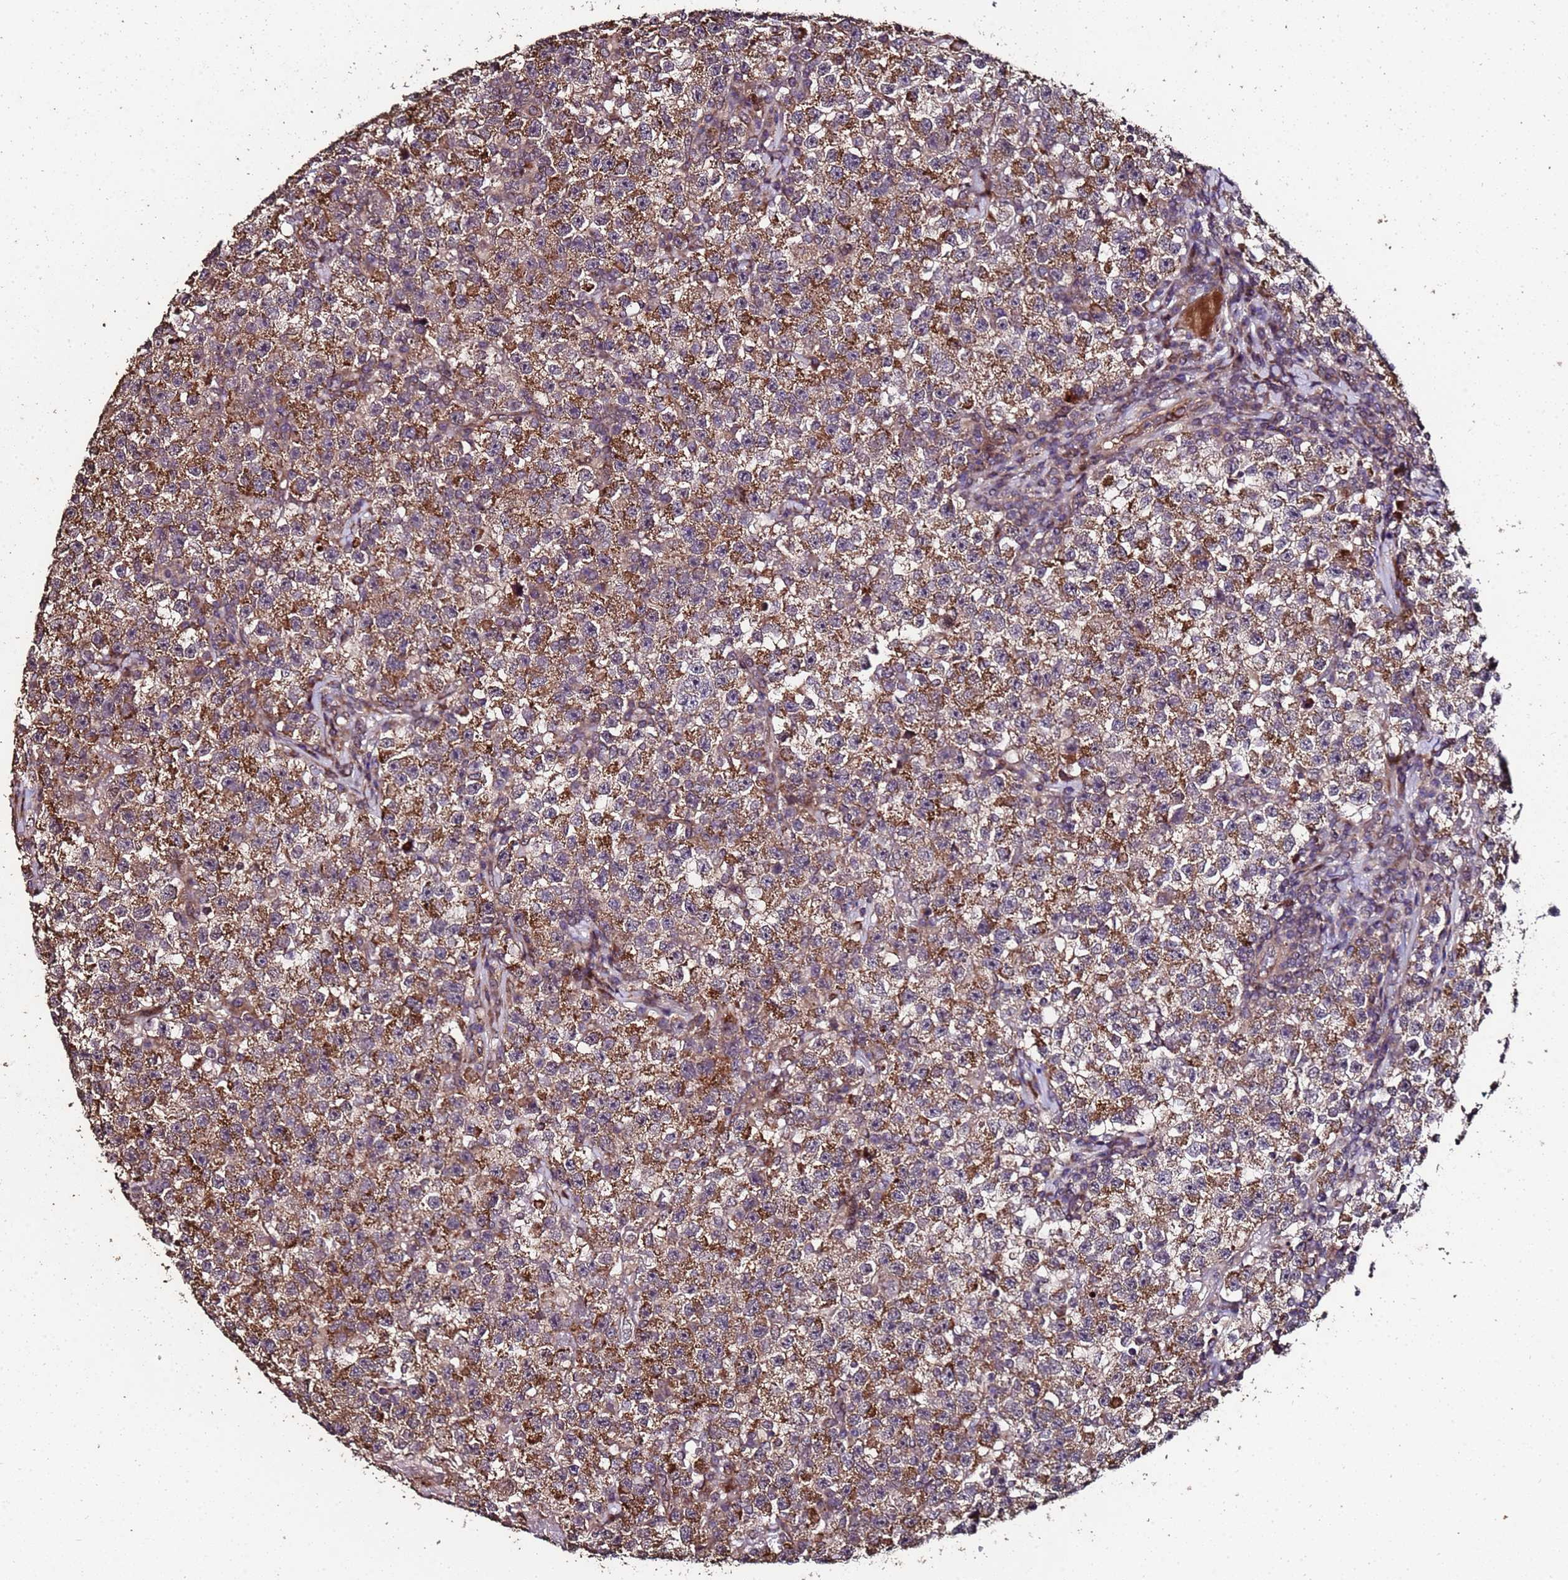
{"staining": {"intensity": "moderate", "quantity": ">75%", "location": "cytoplasmic/membranous"}, "tissue": "testis cancer", "cell_type": "Tumor cells", "image_type": "cancer", "snomed": [{"axis": "morphology", "description": "Seminoma, NOS"}, {"axis": "topography", "description": "Testis"}], "caption": "Immunohistochemical staining of testis cancer (seminoma) displays moderate cytoplasmic/membranous protein staining in approximately >75% of tumor cells.", "gene": "PRODH", "patient": {"sex": "male", "age": 22}}